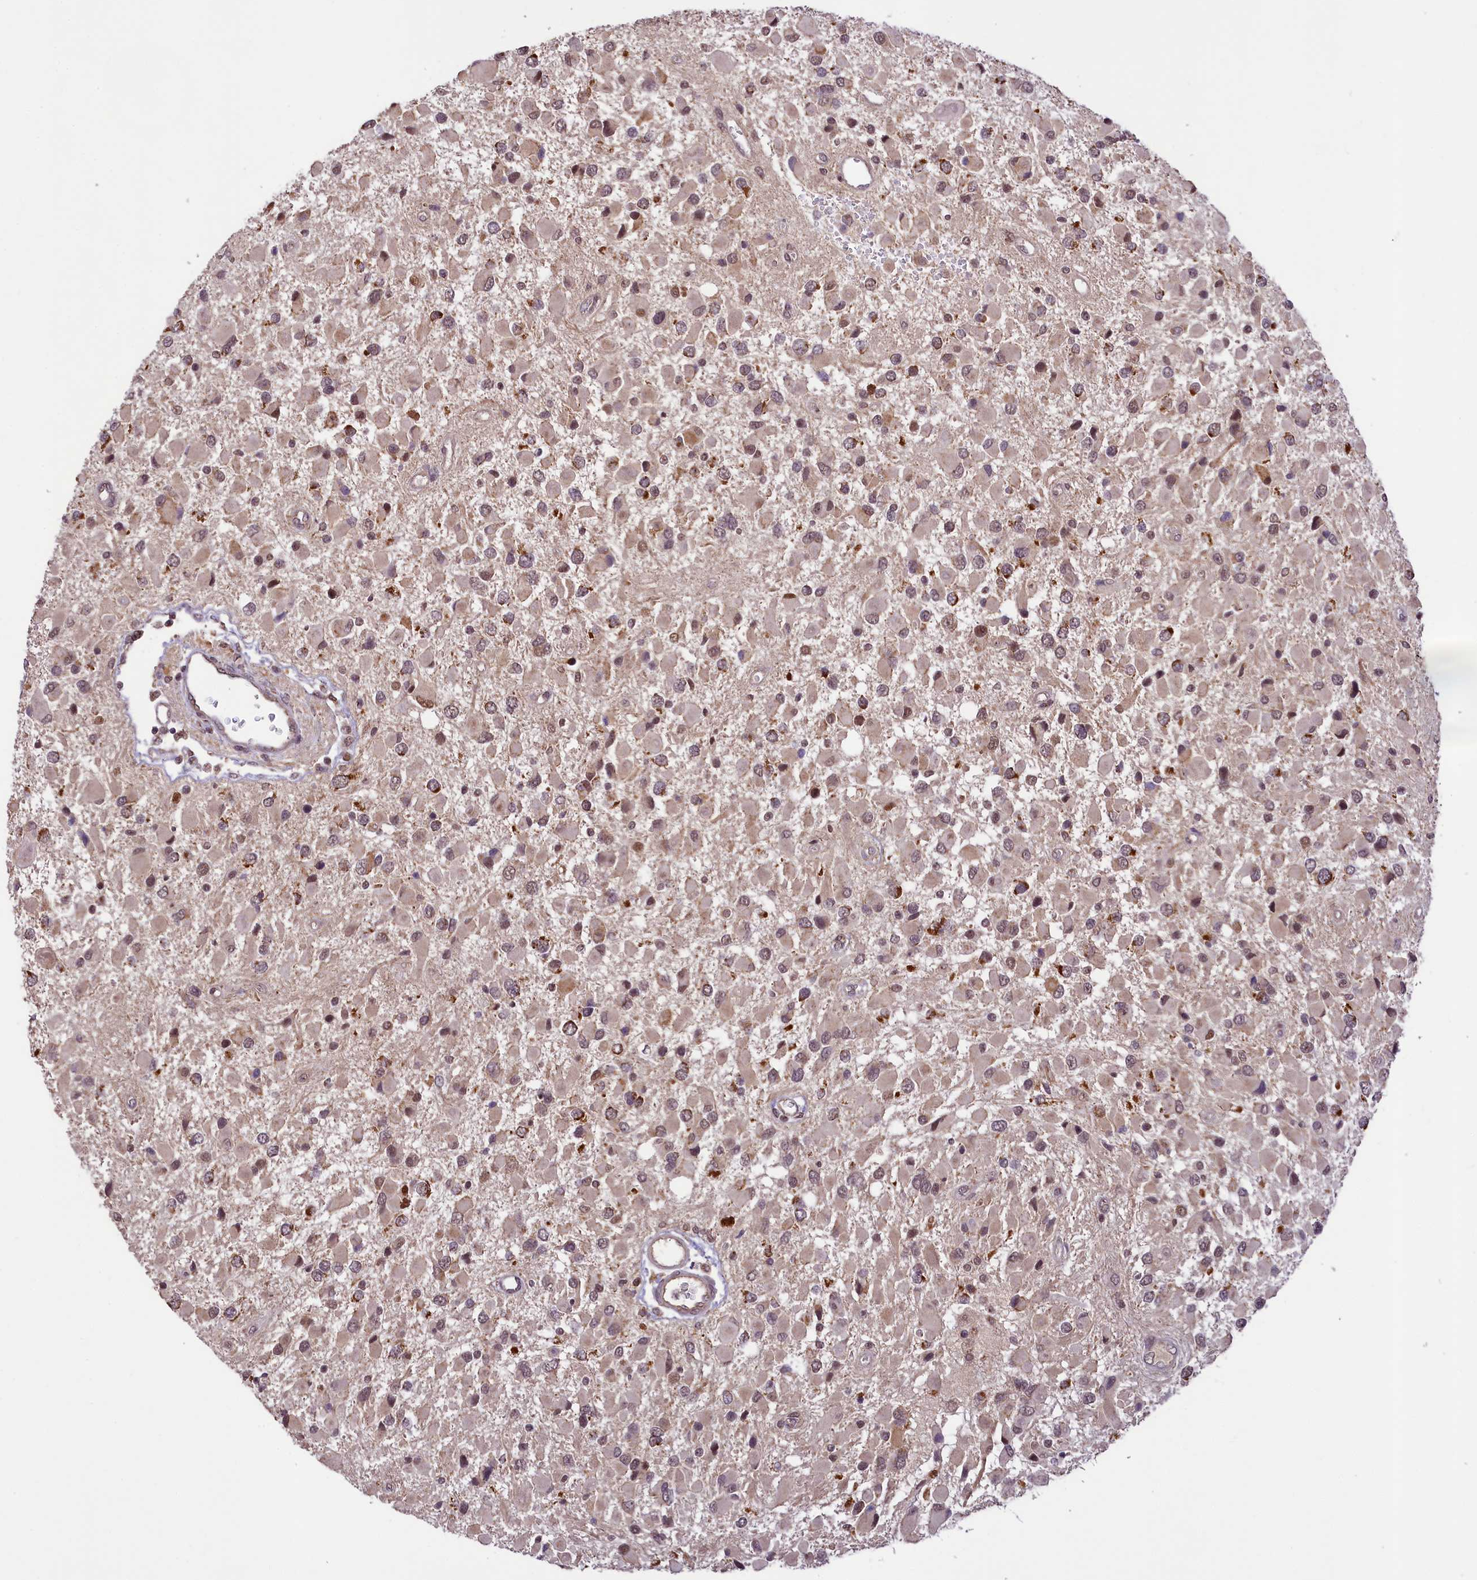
{"staining": {"intensity": "moderate", "quantity": "<25%", "location": "cytoplasmic/membranous,nuclear"}, "tissue": "glioma", "cell_type": "Tumor cells", "image_type": "cancer", "snomed": [{"axis": "morphology", "description": "Glioma, malignant, High grade"}, {"axis": "topography", "description": "Brain"}], "caption": "Human malignant high-grade glioma stained with a protein marker exhibits moderate staining in tumor cells.", "gene": "PAF1", "patient": {"sex": "male", "age": 53}}